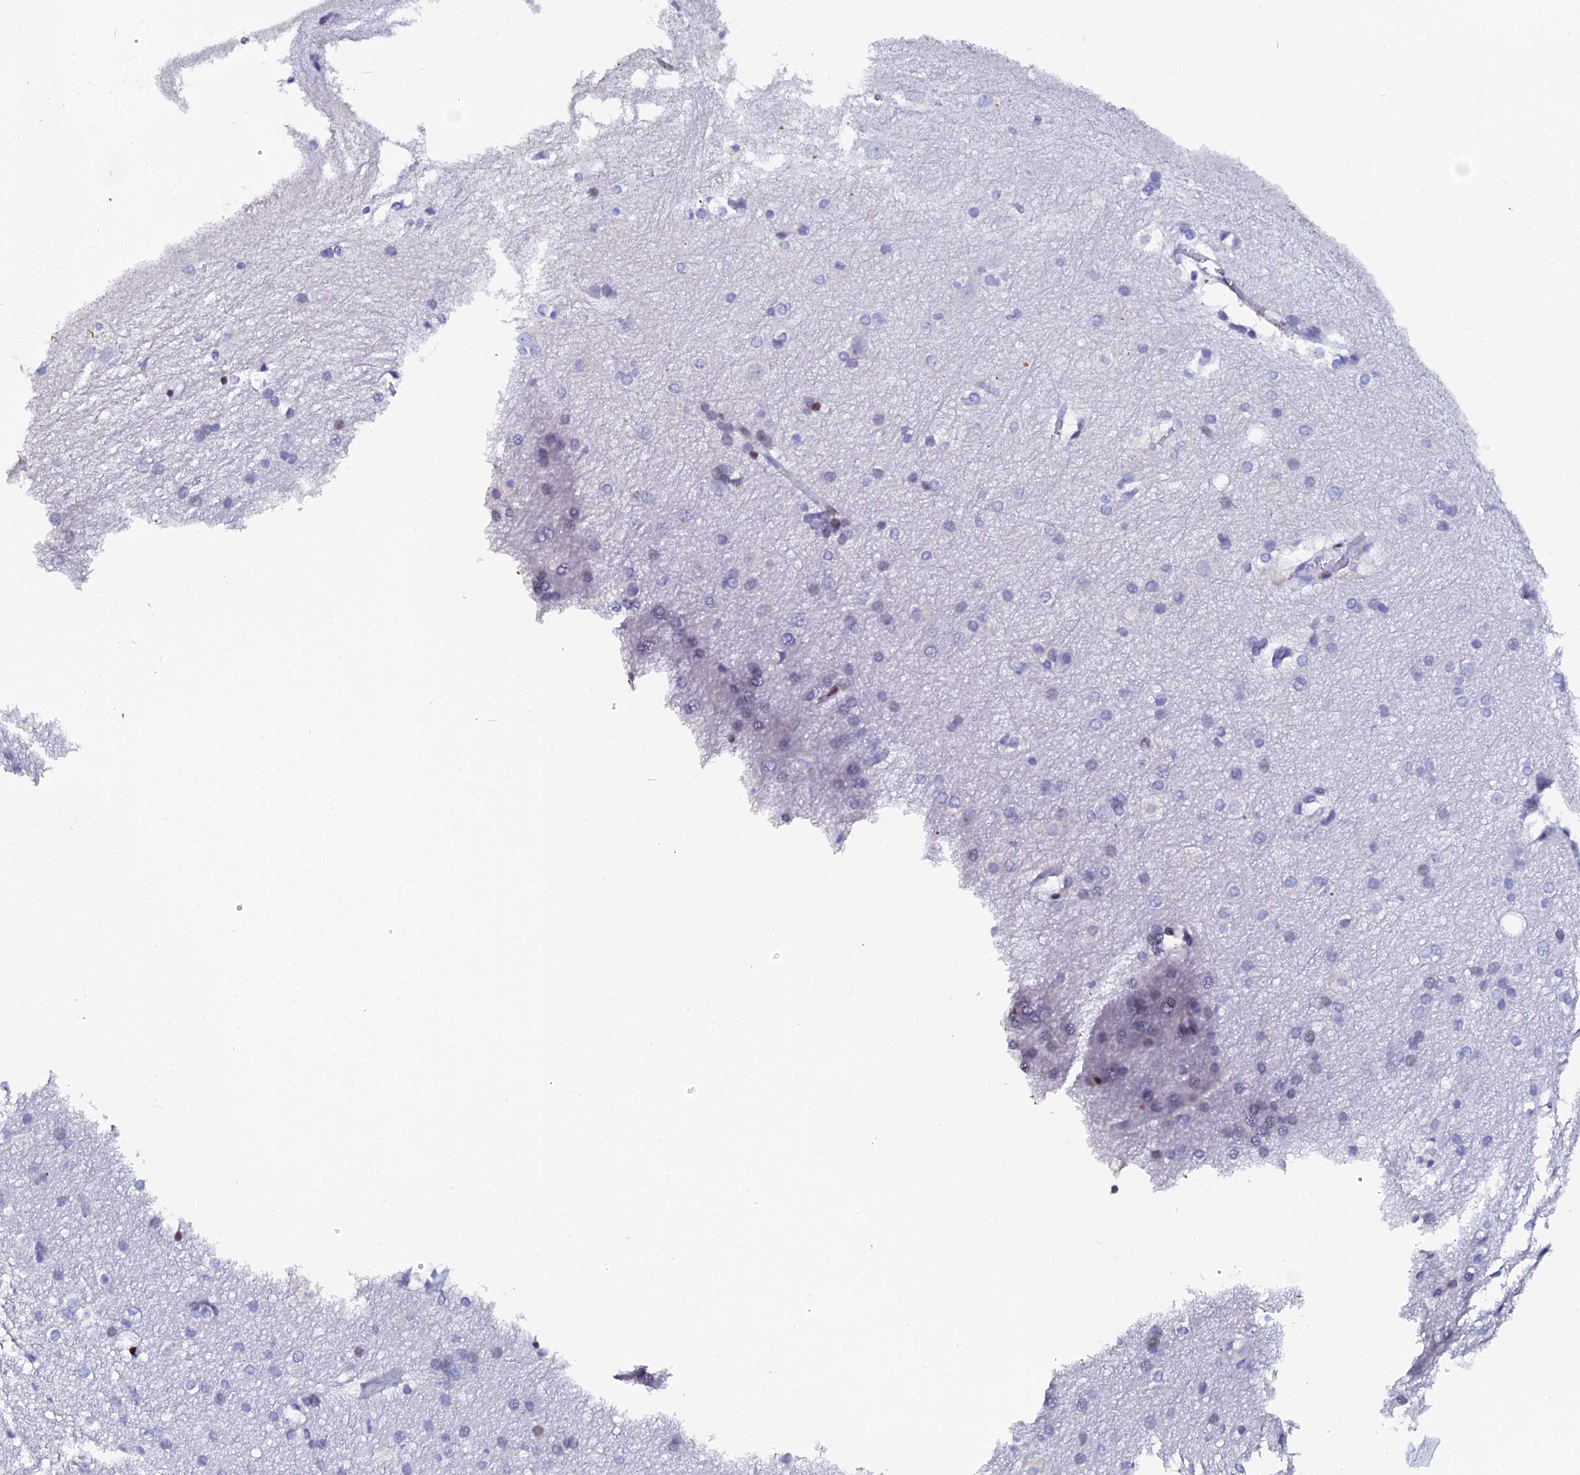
{"staining": {"intensity": "strong", "quantity": "25%-75%", "location": "nuclear"}, "tissue": "cerebral cortex", "cell_type": "Endothelial cells", "image_type": "normal", "snomed": [{"axis": "morphology", "description": "Normal tissue, NOS"}, {"axis": "topography", "description": "Cerebral cortex"}], "caption": "High-power microscopy captured an IHC histopathology image of benign cerebral cortex, revealing strong nuclear staining in about 25%-75% of endothelial cells. (brown staining indicates protein expression, while blue staining denotes nuclei).", "gene": "MYNN", "patient": {"sex": "male", "age": 54}}